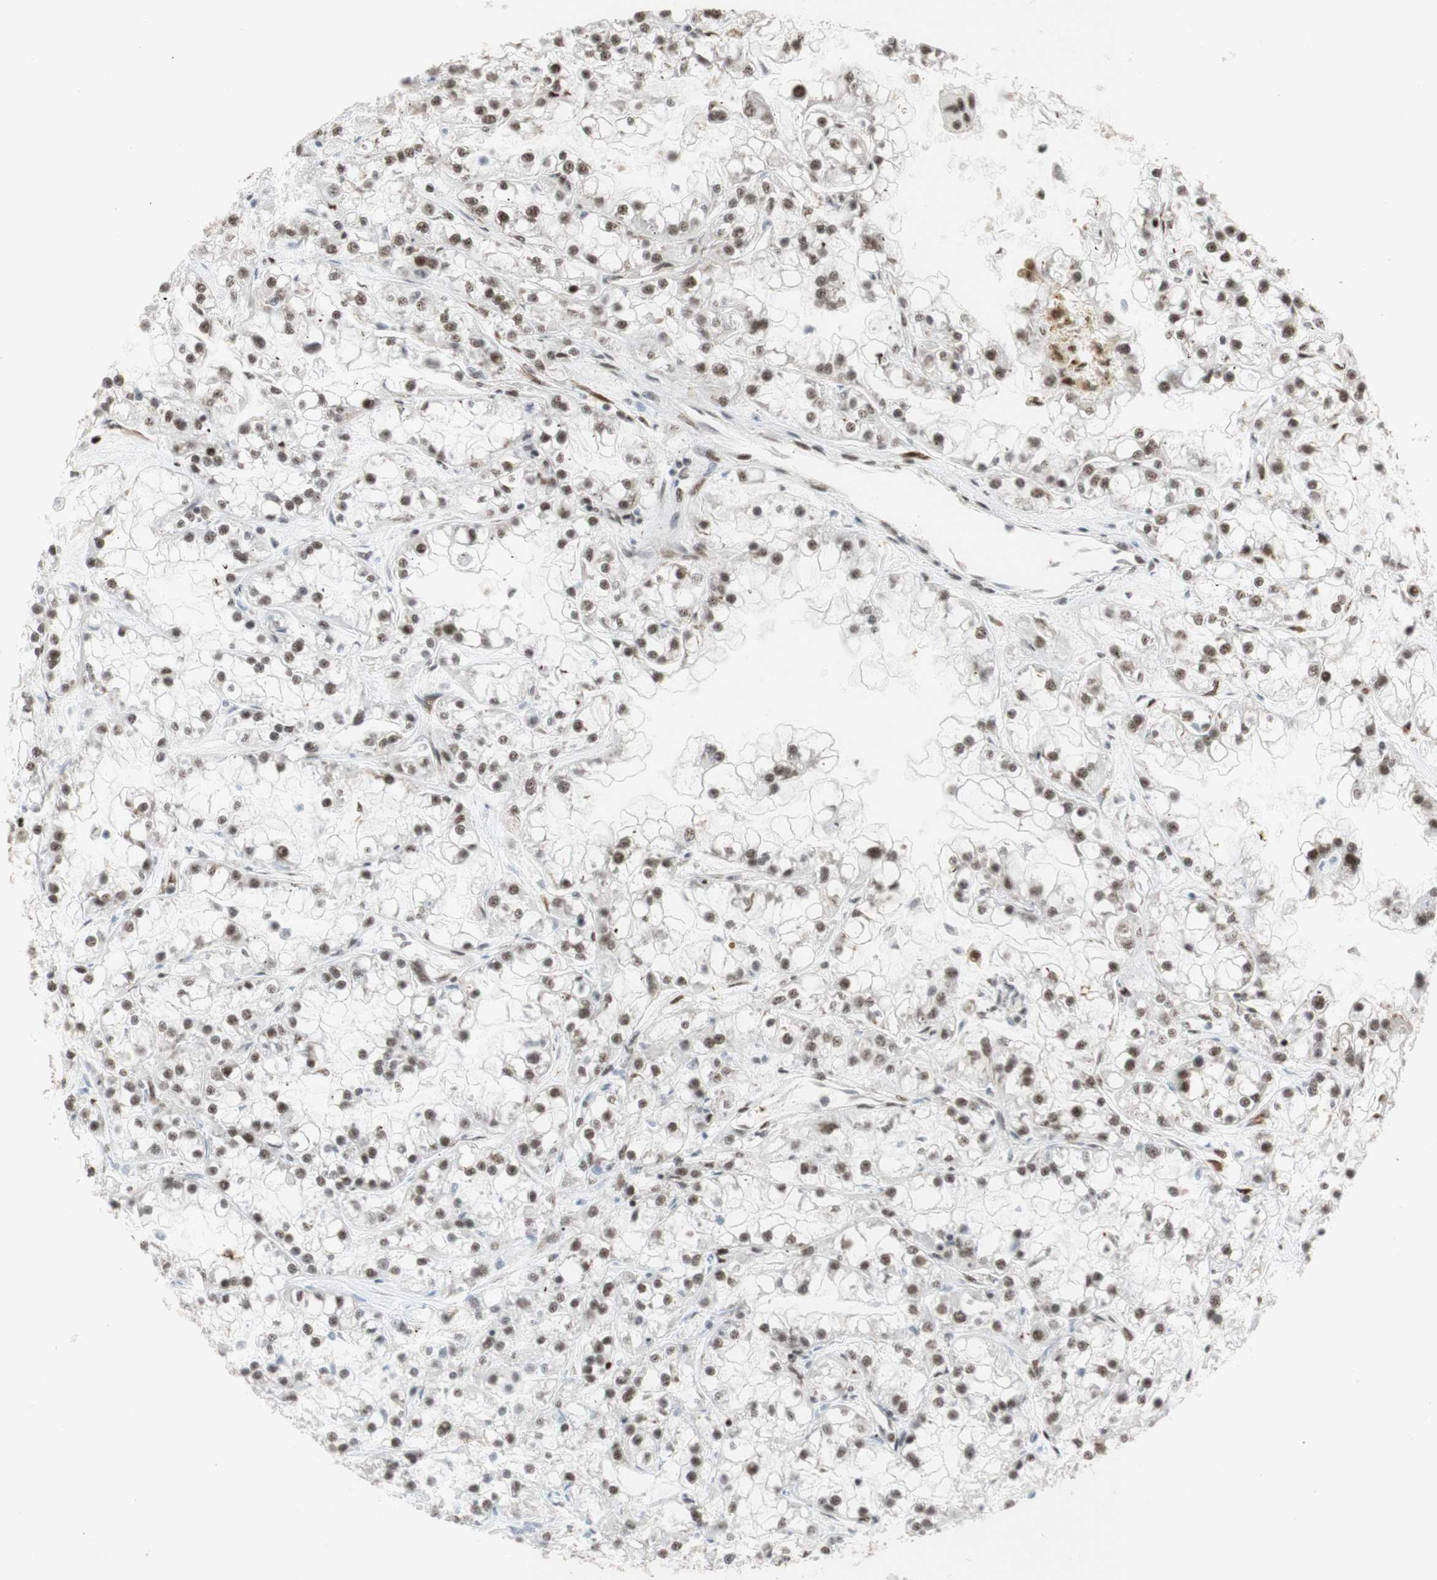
{"staining": {"intensity": "moderate", "quantity": ">75%", "location": "nuclear"}, "tissue": "renal cancer", "cell_type": "Tumor cells", "image_type": "cancer", "snomed": [{"axis": "morphology", "description": "Adenocarcinoma, NOS"}, {"axis": "topography", "description": "Kidney"}], "caption": "Immunohistochemistry staining of adenocarcinoma (renal), which displays medium levels of moderate nuclear expression in approximately >75% of tumor cells indicating moderate nuclear protein staining. The staining was performed using DAB (brown) for protein detection and nuclei were counterstained in hematoxylin (blue).", "gene": "SAP18", "patient": {"sex": "female", "age": 52}}